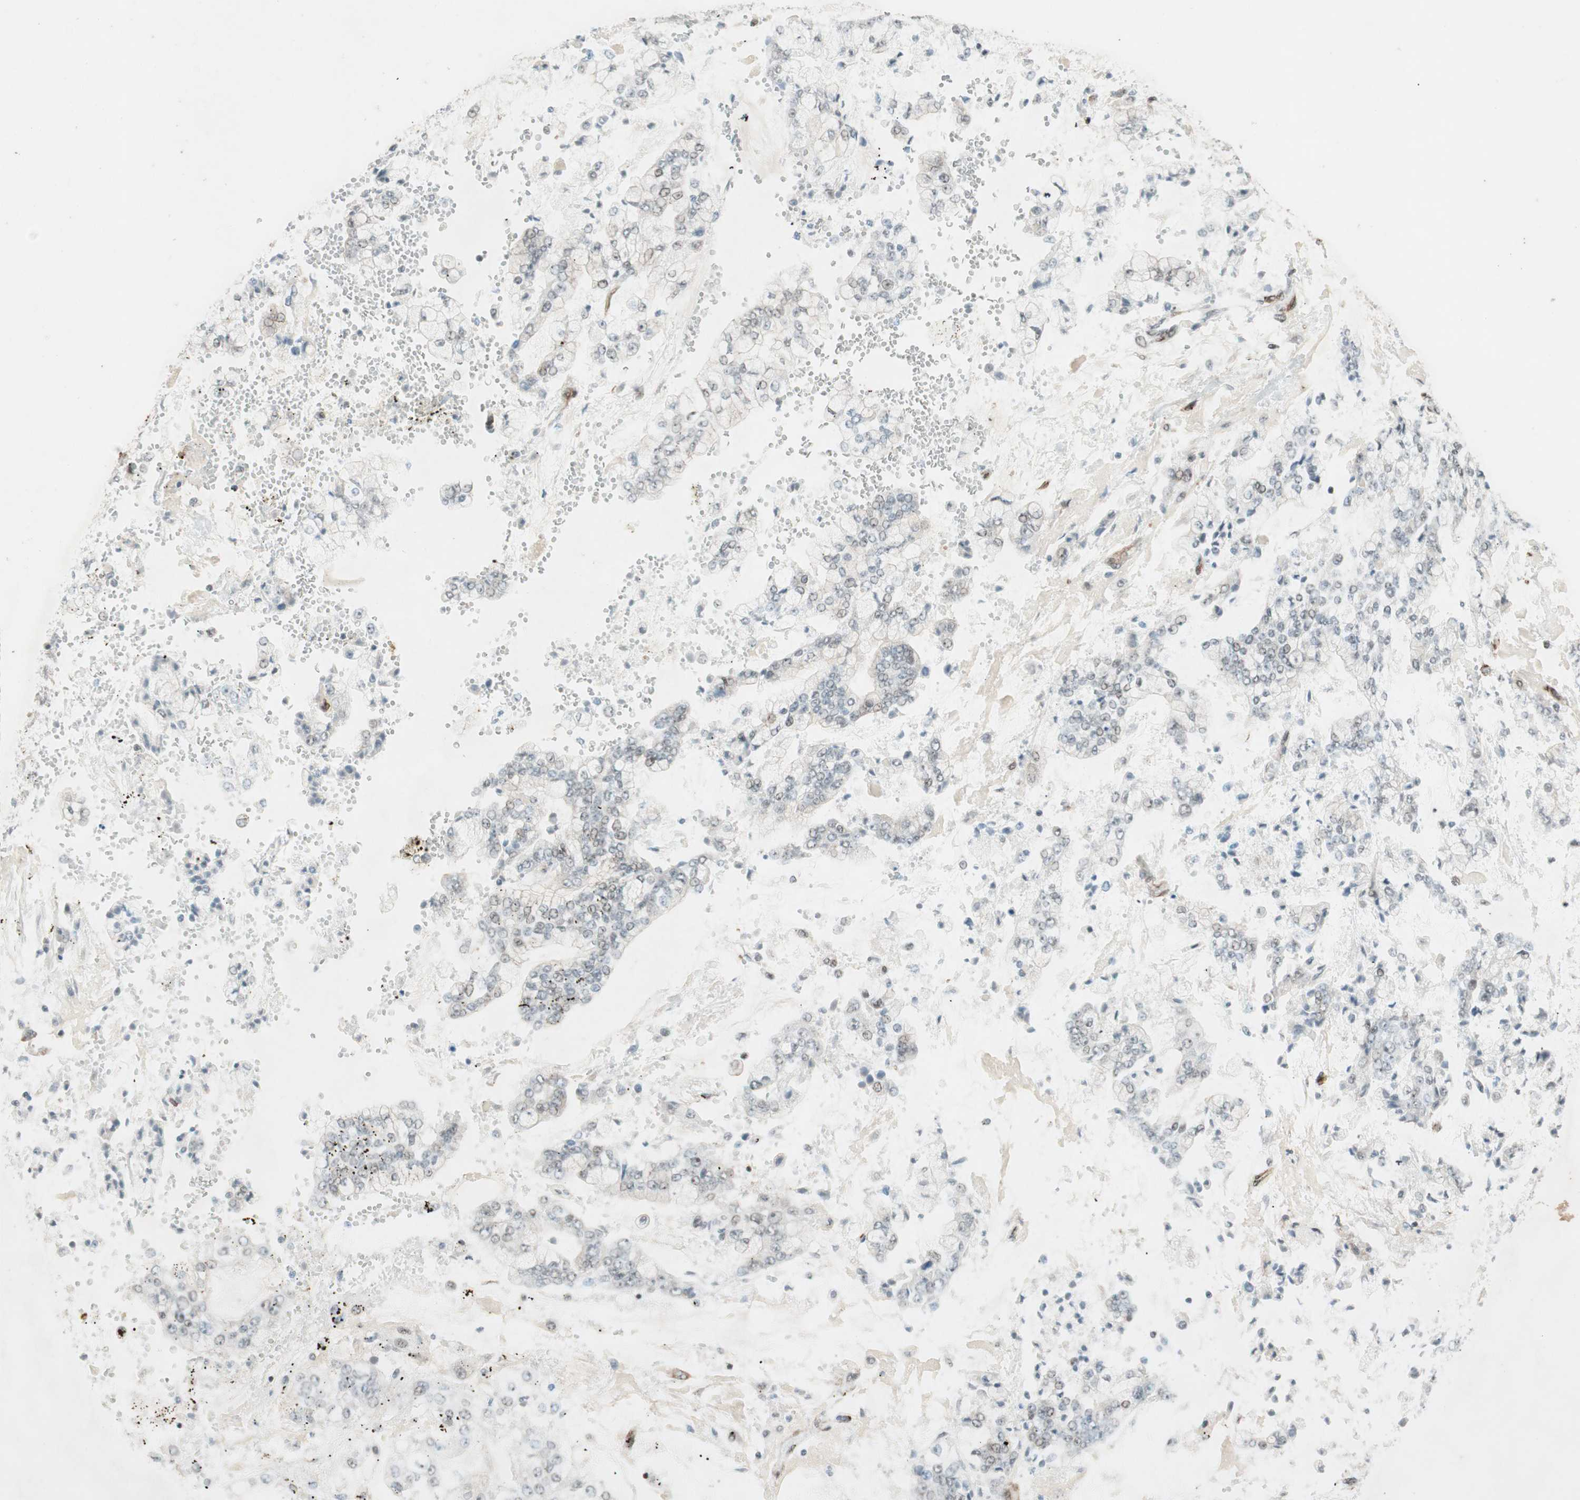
{"staining": {"intensity": "negative", "quantity": "none", "location": "none"}, "tissue": "stomach cancer", "cell_type": "Tumor cells", "image_type": "cancer", "snomed": [{"axis": "morphology", "description": "Adenocarcinoma, NOS"}, {"axis": "topography", "description": "Stomach"}], "caption": "A high-resolution micrograph shows immunohistochemistry staining of stomach adenocarcinoma, which reveals no significant positivity in tumor cells.", "gene": "CDK19", "patient": {"sex": "male", "age": 76}}